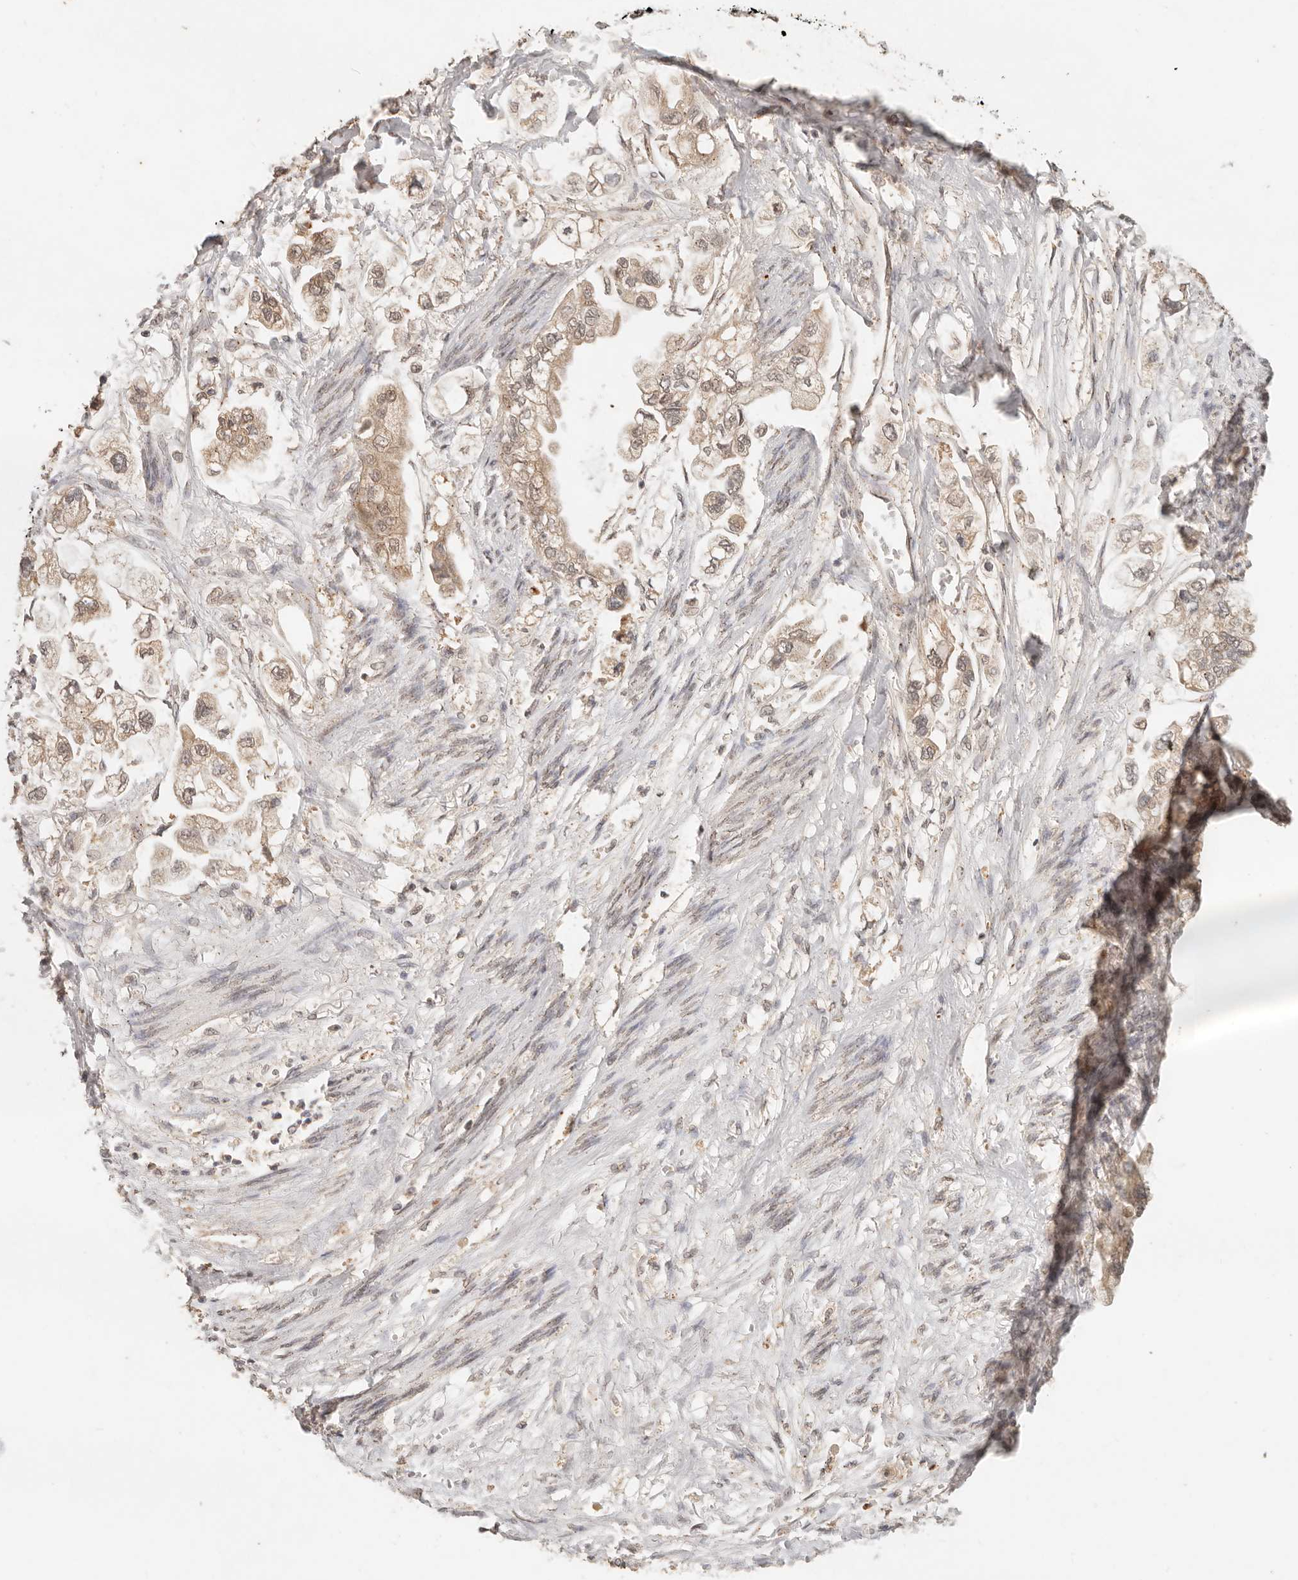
{"staining": {"intensity": "moderate", "quantity": ">75%", "location": "cytoplasmic/membranous"}, "tissue": "stomach cancer", "cell_type": "Tumor cells", "image_type": "cancer", "snomed": [{"axis": "morphology", "description": "Adenocarcinoma, NOS"}, {"axis": "topography", "description": "Stomach"}], "caption": "Brown immunohistochemical staining in stomach adenocarcinoma displays moderate cytoplasmic/membranous staining in about >75% of tumor cells.", "gene": "LMO4", "patient": {"sex": "male", "age": 62}}